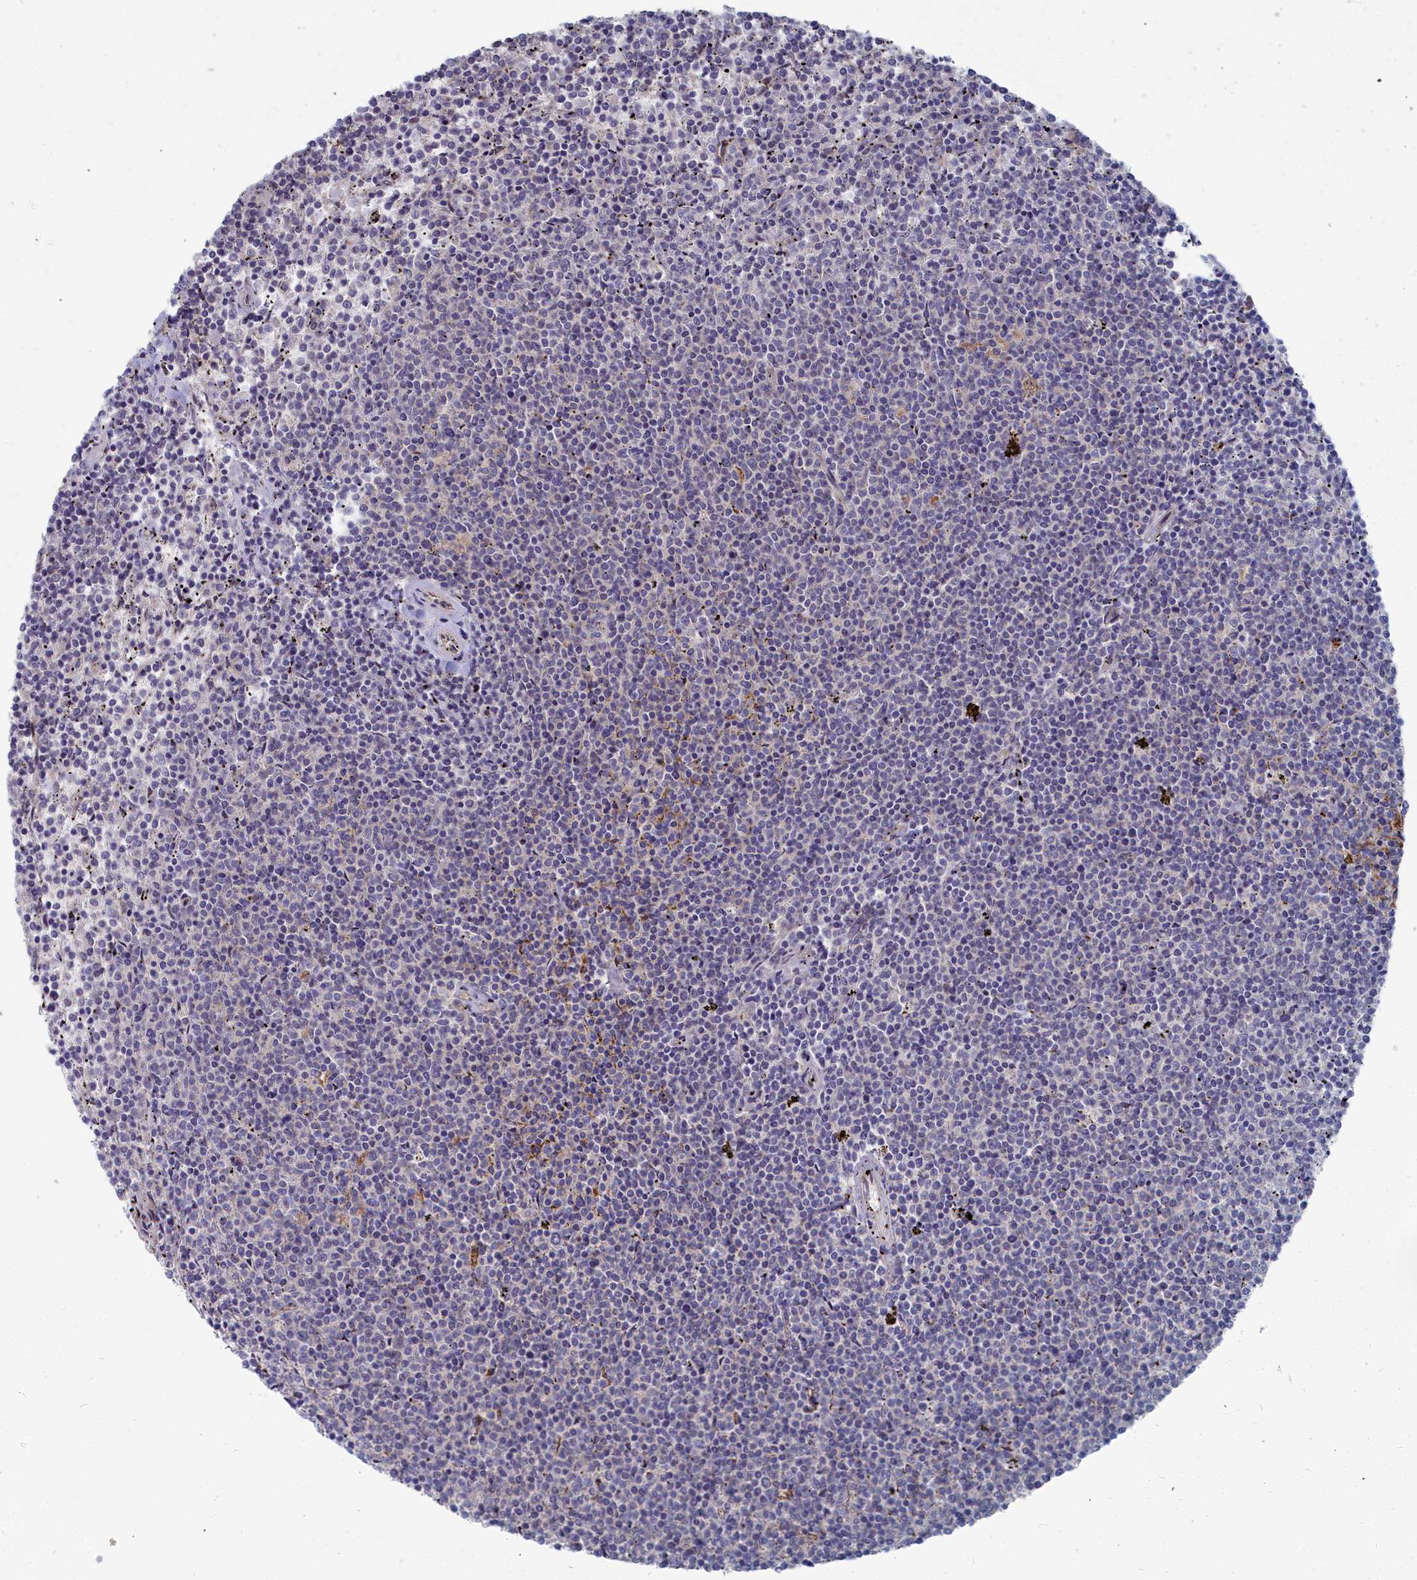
{"staining": {"intensity": "negative", "quantity": "none", "location": "none"}, "tissue": "lymphoma", "cell_type": "Tumor cells", "image_type": "cancer", "snomed": [{"axis": "morphology", "description": "Malignant lymphoma, non-Hodgkin's type, Low grade"}, {"axis": "topography", "description": "Spleen"}], "caption": "Immunohistochemistry (IHC) histopathology image of malignant lymphoma, non-Hodgkin's type (low-grade) stained for a protein (brown), which demonstrates no expression in tumor cells.", "gene": "RPS27A", "patient": {"sex": "female", "age": 50}}